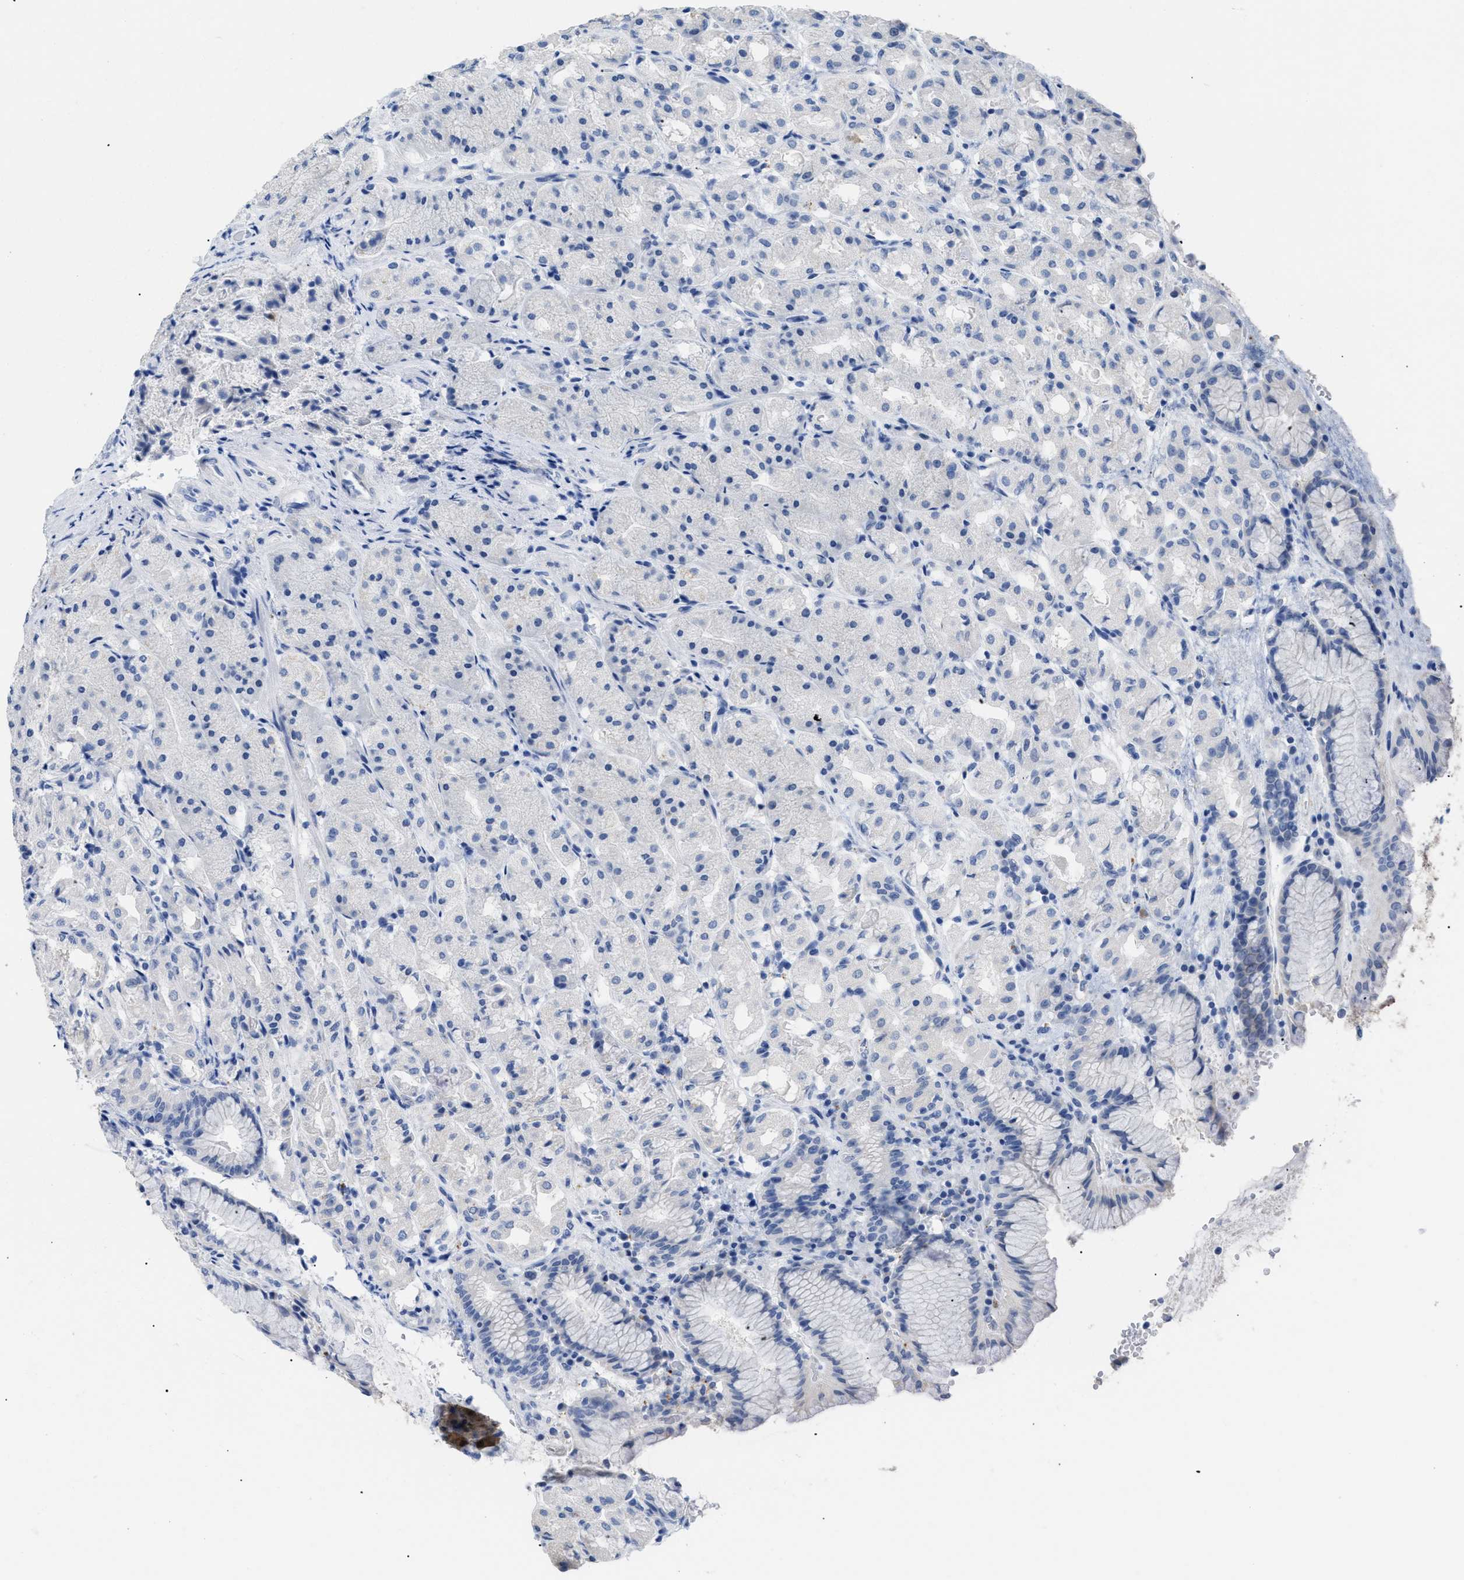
{"staining": {"intensity": "negative", "quantity": "none", "location": "none"}, "tissue": "stomach", "cell_type": "Glandular cells", "image_type": "normal", "snomed": [{"axis": "morphology", "description": "Normal tissue, NOS"}, {"axis": "topography", "description": "Stomach"}, {"axis": "topography", "description": "Stomach, lower"}], "caption": "Protein analysis of unremarkable stomach exhibits no significant expression in glandular cells.", "gene": "APOBEC2", "patient": {"sex": "female", "age": 56}}